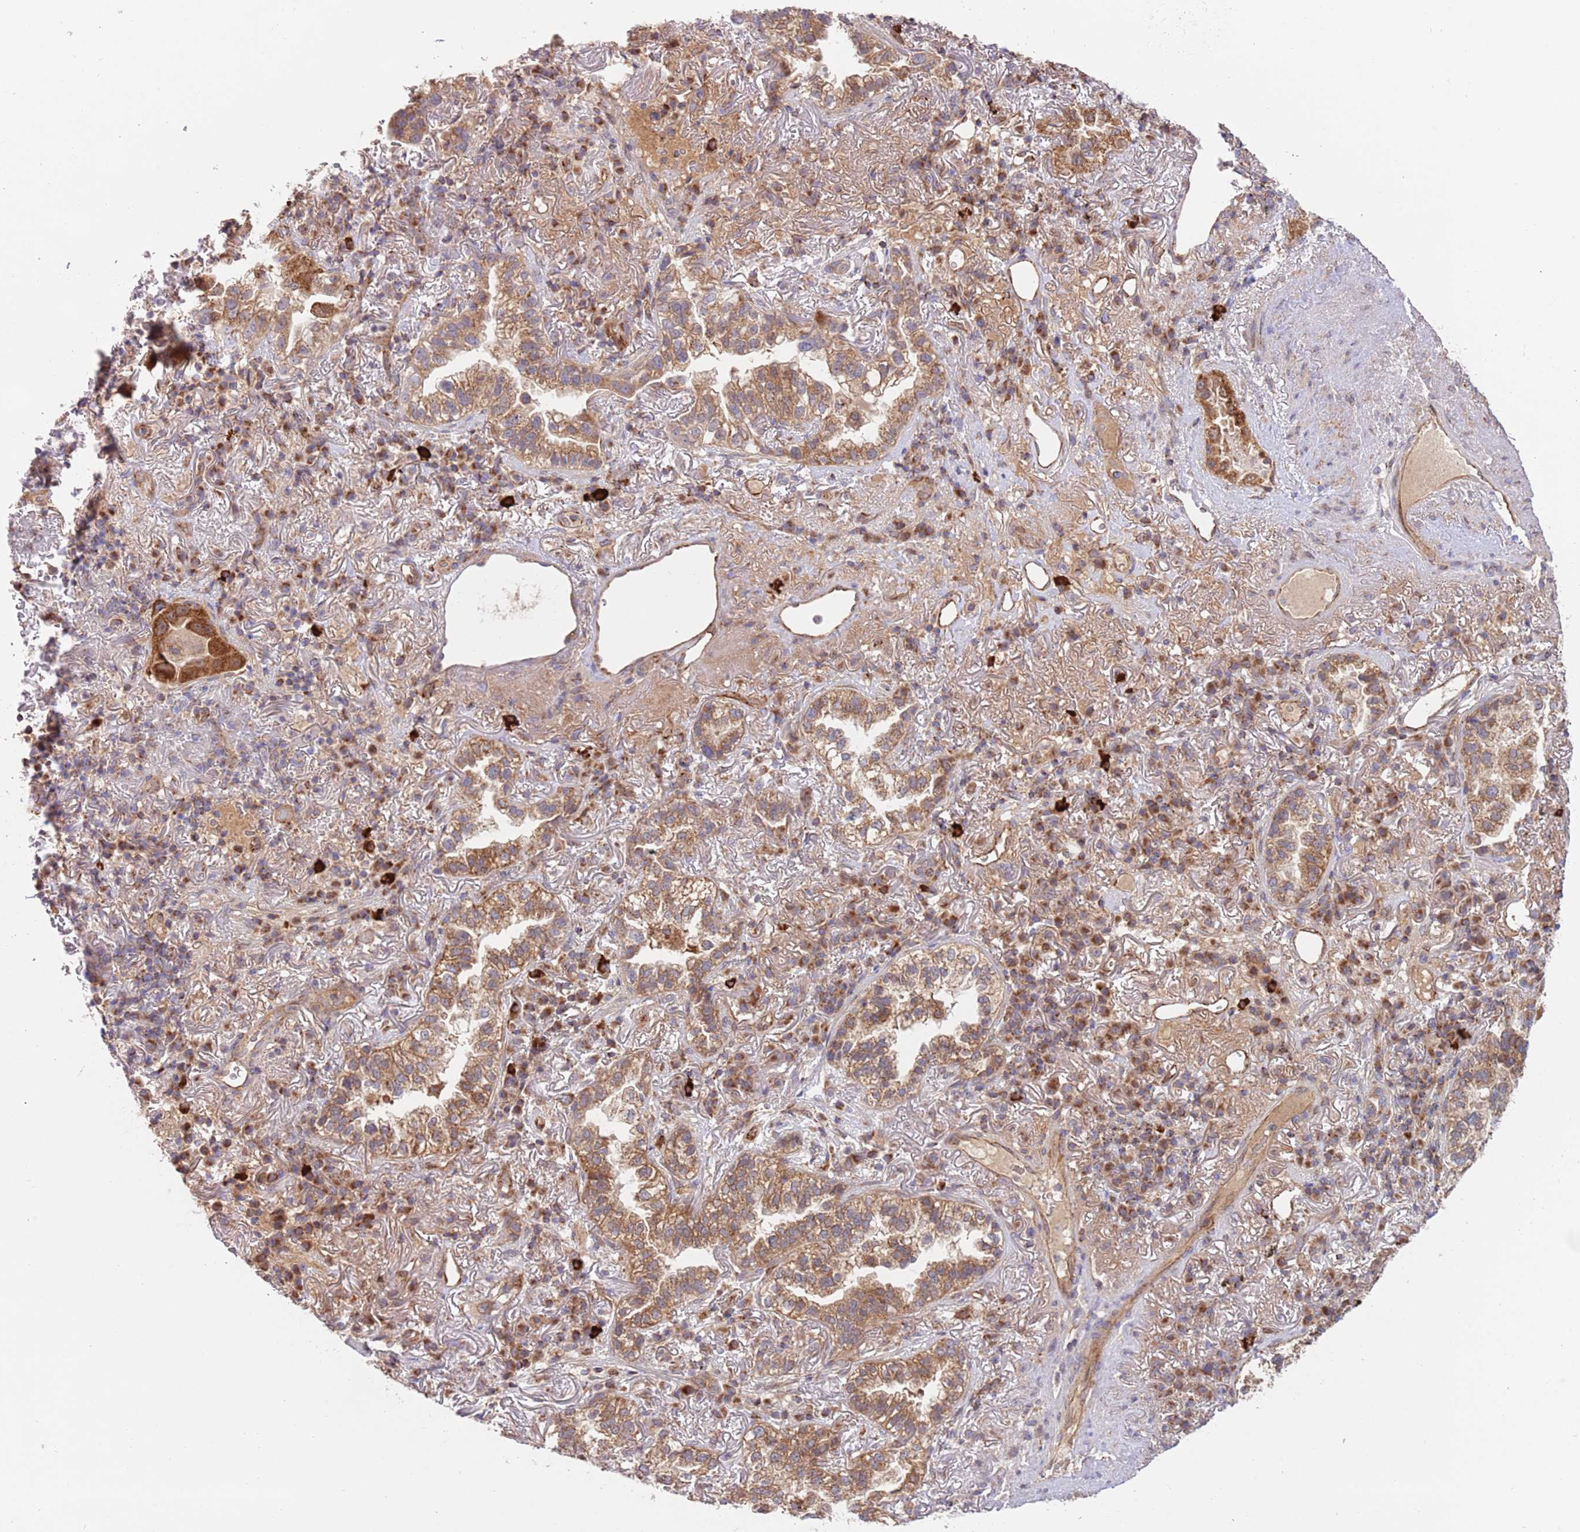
{"staining": {"intensity": "strong", "quantity": "25%-75%", "location": "cytoplasmic/membranous"}, "tissue": "lung cancer", "cell_type": "Tumor cells", "image_type": "cancer", "snomed": [{"axis": "morphology", "description": "Adenocarcinoma, NOS"}, {"axis": "topography", "description": "Lung"}], "caption": "Brown immunohistochemical staining in human adenocarcinoma (lung) exhibits strong cytoplasmic/membranous expression in approximately 25%-75% of tumor cells.", "gene": "GUK1", "patient": {"sex": "female", "age": 69}}